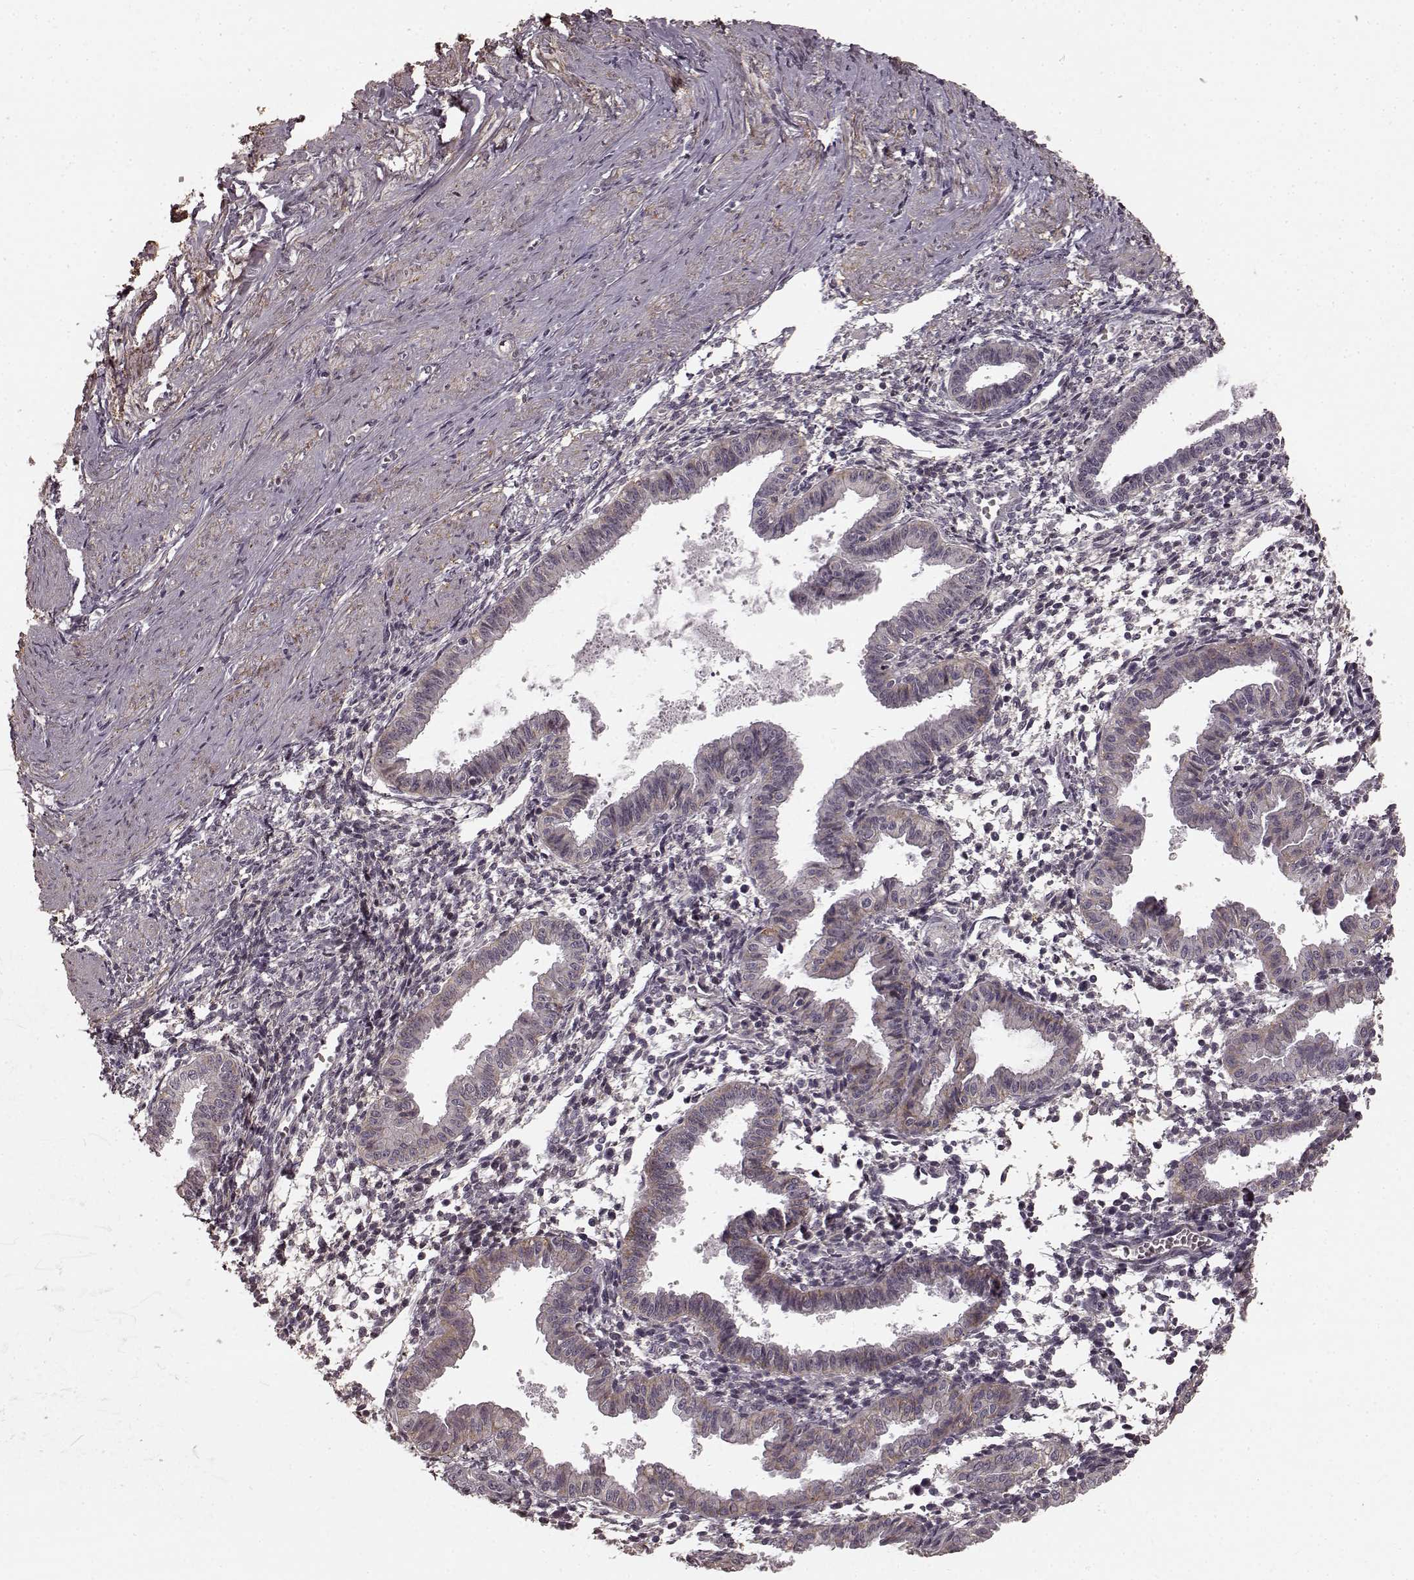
{"staining": {"intensity": "negative", "quantity": "none", "location": "none"}, "tissue": "endometrium", "cell_type": "Cells in endometrial stroma", "image_type": "normal", "snomed": [{"axis": "morphology", "description": "Normal tissue, NOS"}, {"axis": "topography", "description": "Endometrium"}], "caption": "Immunohistochemistry (IHC) photomicrograph of normal endometrium: human endometrium stained with DAB reveals no significant protein expression in cells in endometrial stroma. The staining was performed using DAB (3,3'-diaminobenzidine) to visualize the protein expression in brown, while the nuclei were stained in blue with hematoxylin (Magnification: 20x).", "gene": "PRKCE", "patient": {"sex": "female", "age": 37}}